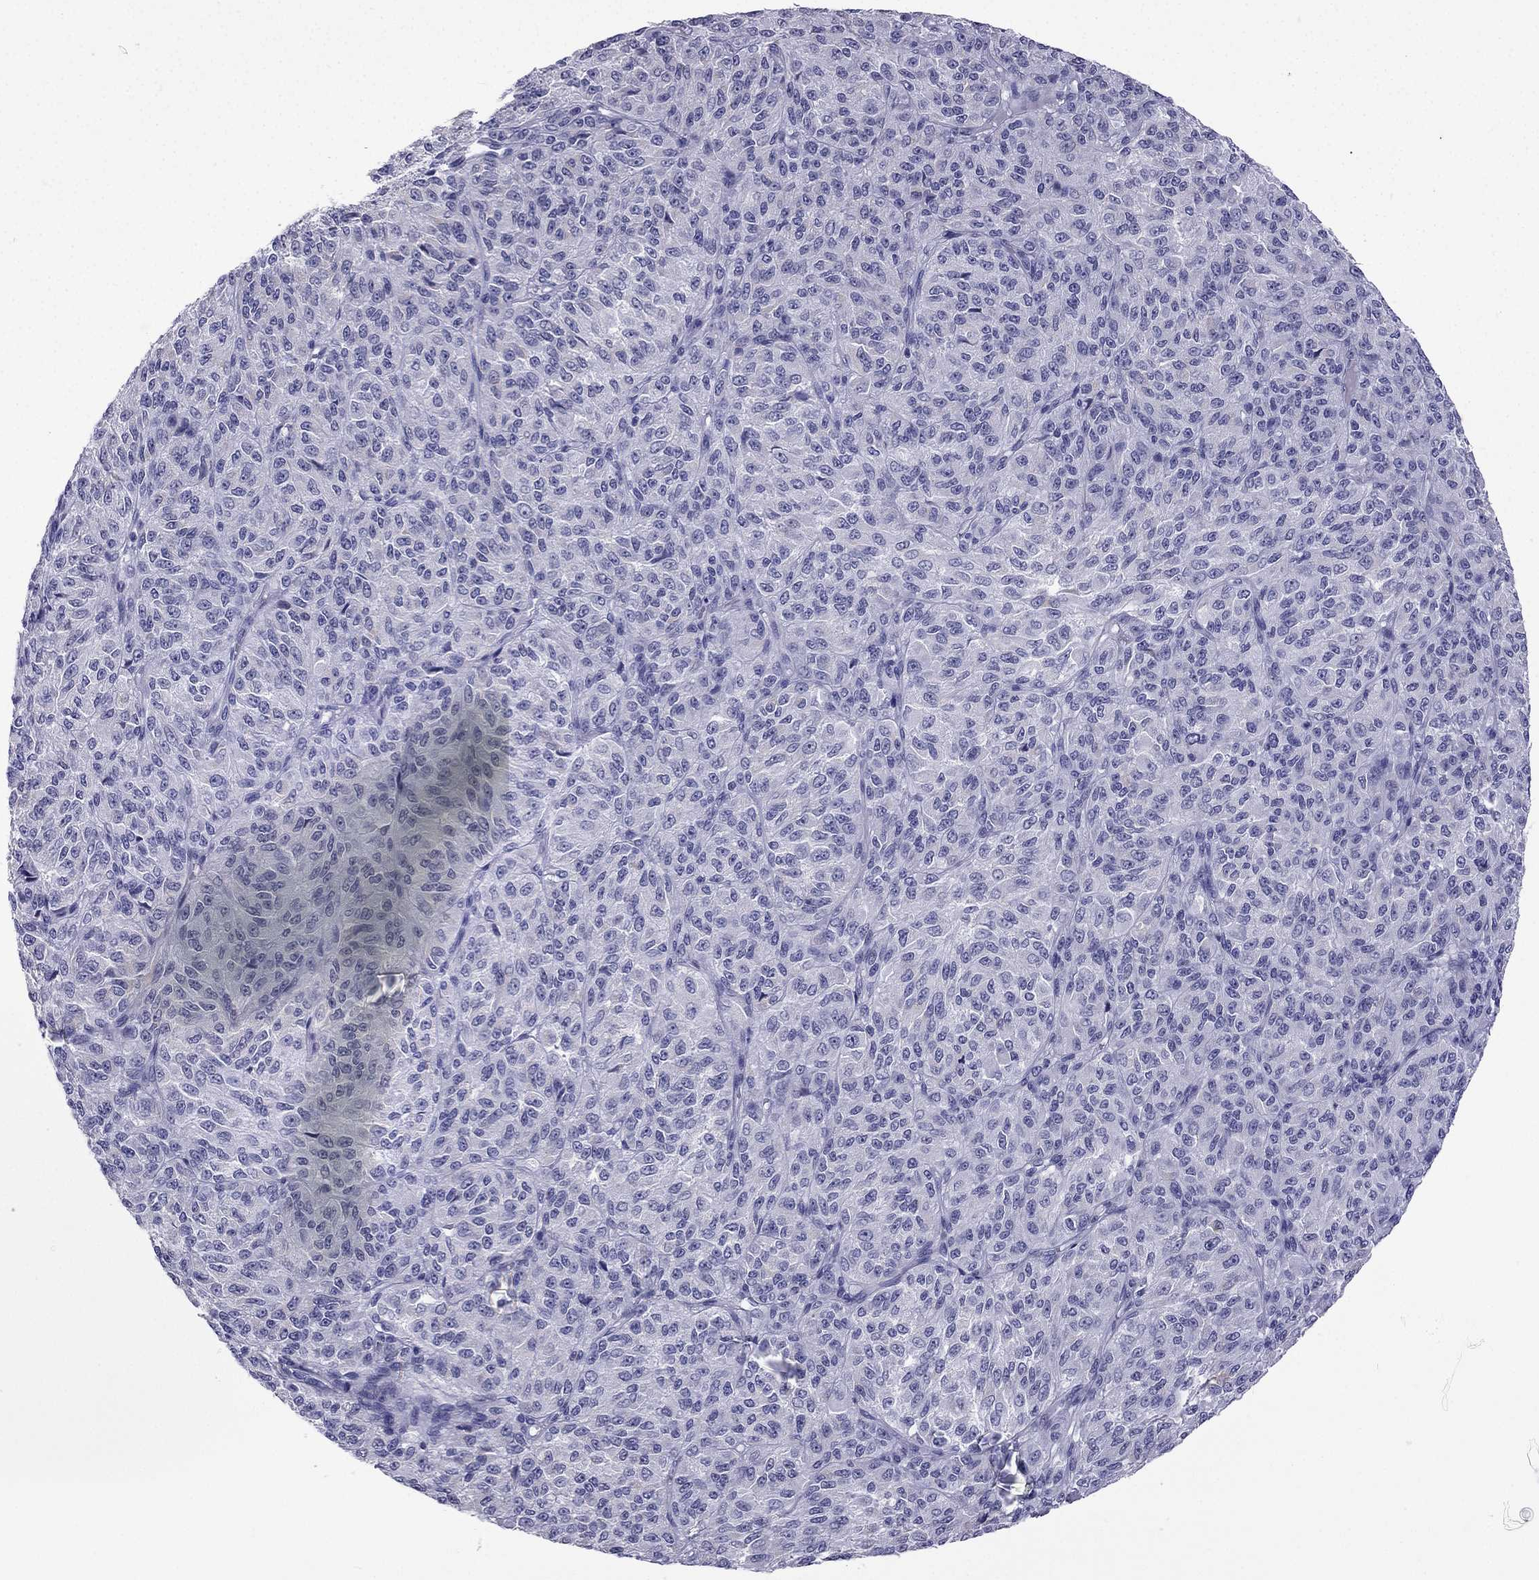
{"staining": {"intensity": "negative", "quantity": "none", "location": "none"}, "tissue": "melanoma", "cell_type": "Tumor cells", "image_type": "cancer", "snomed": [{"axis": "morphology", "description": "Malignant melanoma, Metastatic site"}, {"axis": "topography", "description": "Brain"}], "caption": "There is no significant staining in tumor cells of melanoma.", "gene": "GJA8", "patient": {"sex": "female", "age": 56}}